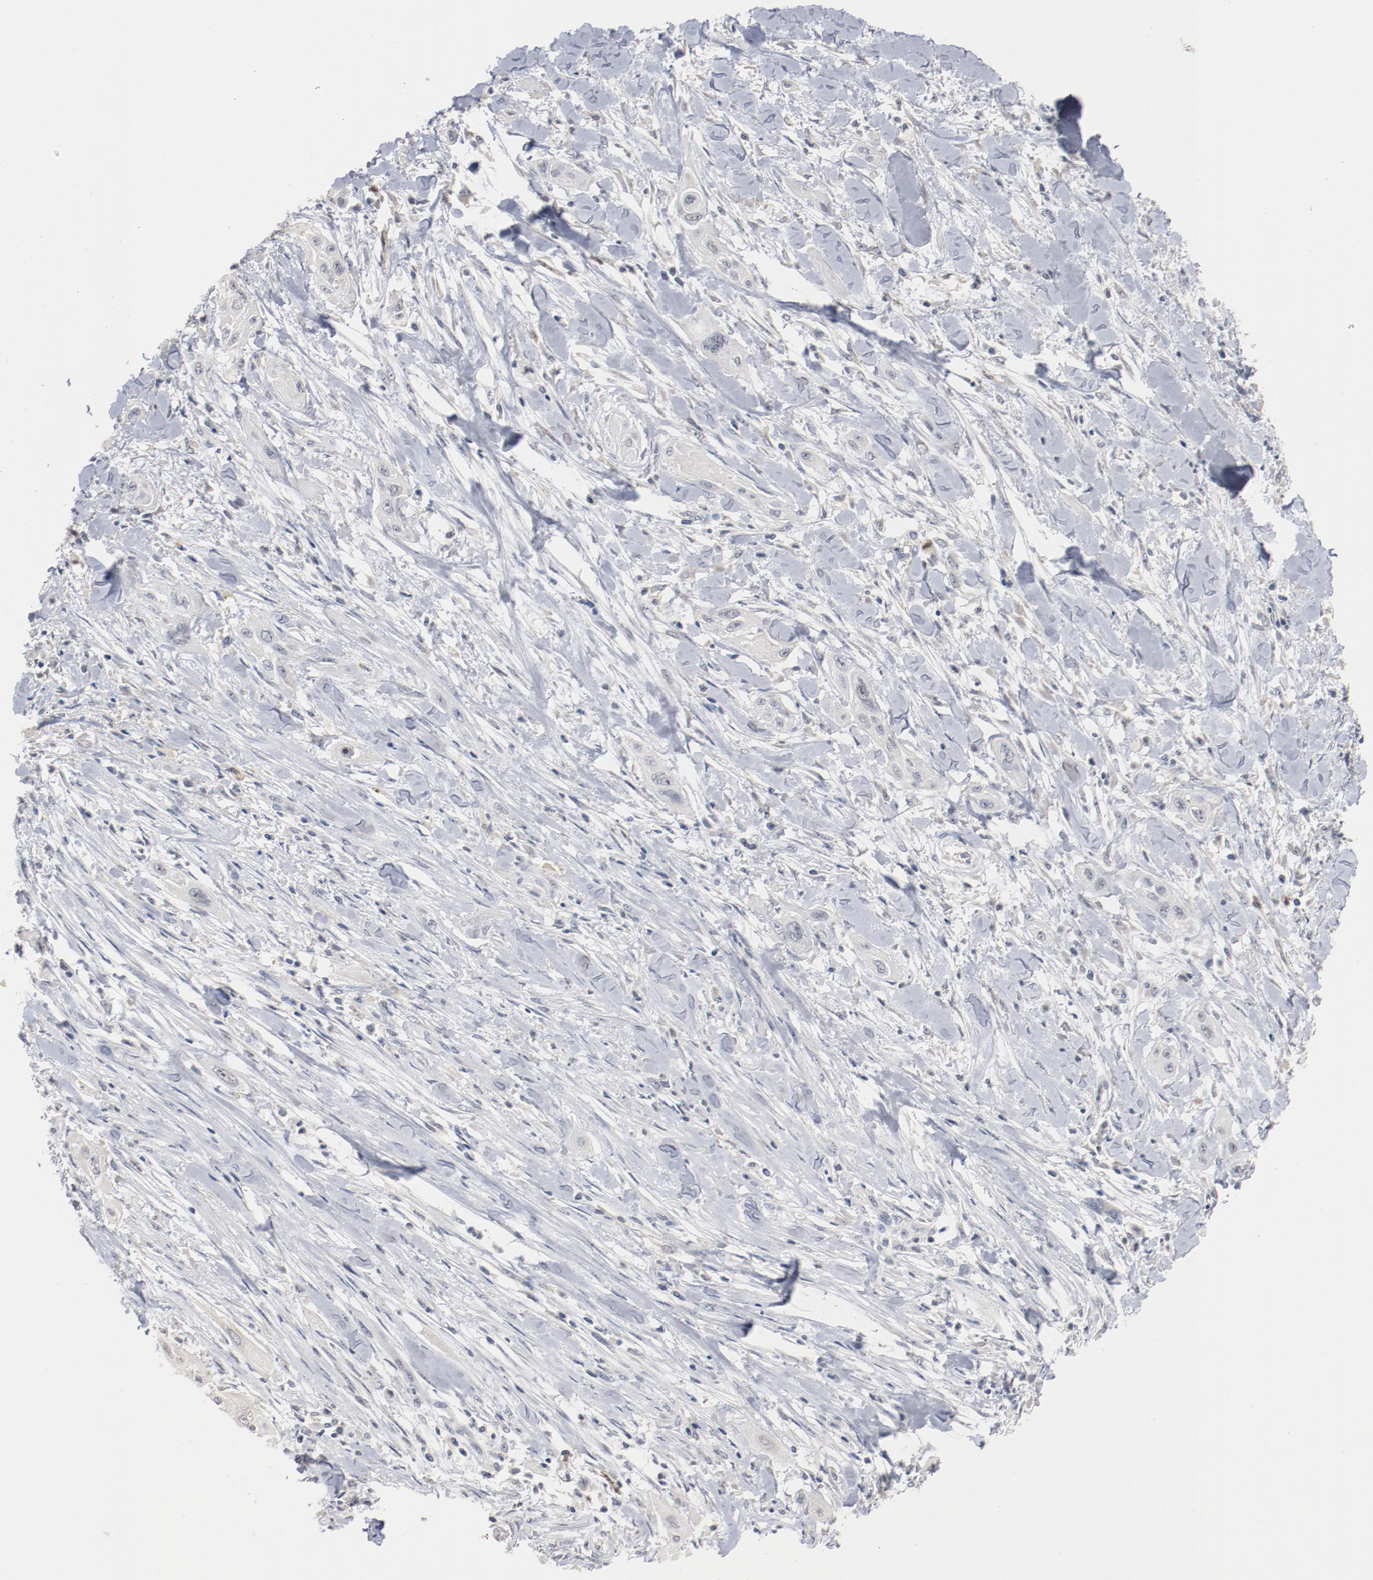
{"staining": {"intensity": "negative", "quantity": "none", "location": "none"}, "tissue": "lung cancer", "cell_type": "Tumor cells", "image_type": "cancer", "snomed": [{"axis": "morphology", "description": "Squamous cell carcinoma, NOS"}, {"axis": "topography", "description": "Lung"}], "caption": "DAB (3,3'-diaminobenzidine) immunohistochemical staining of squamous cell carcinoma (lung) demonstrates no significant positivity in tumor cells.", "gene": "ERICH1", "patient": {"sex": "female", "age": 47}}